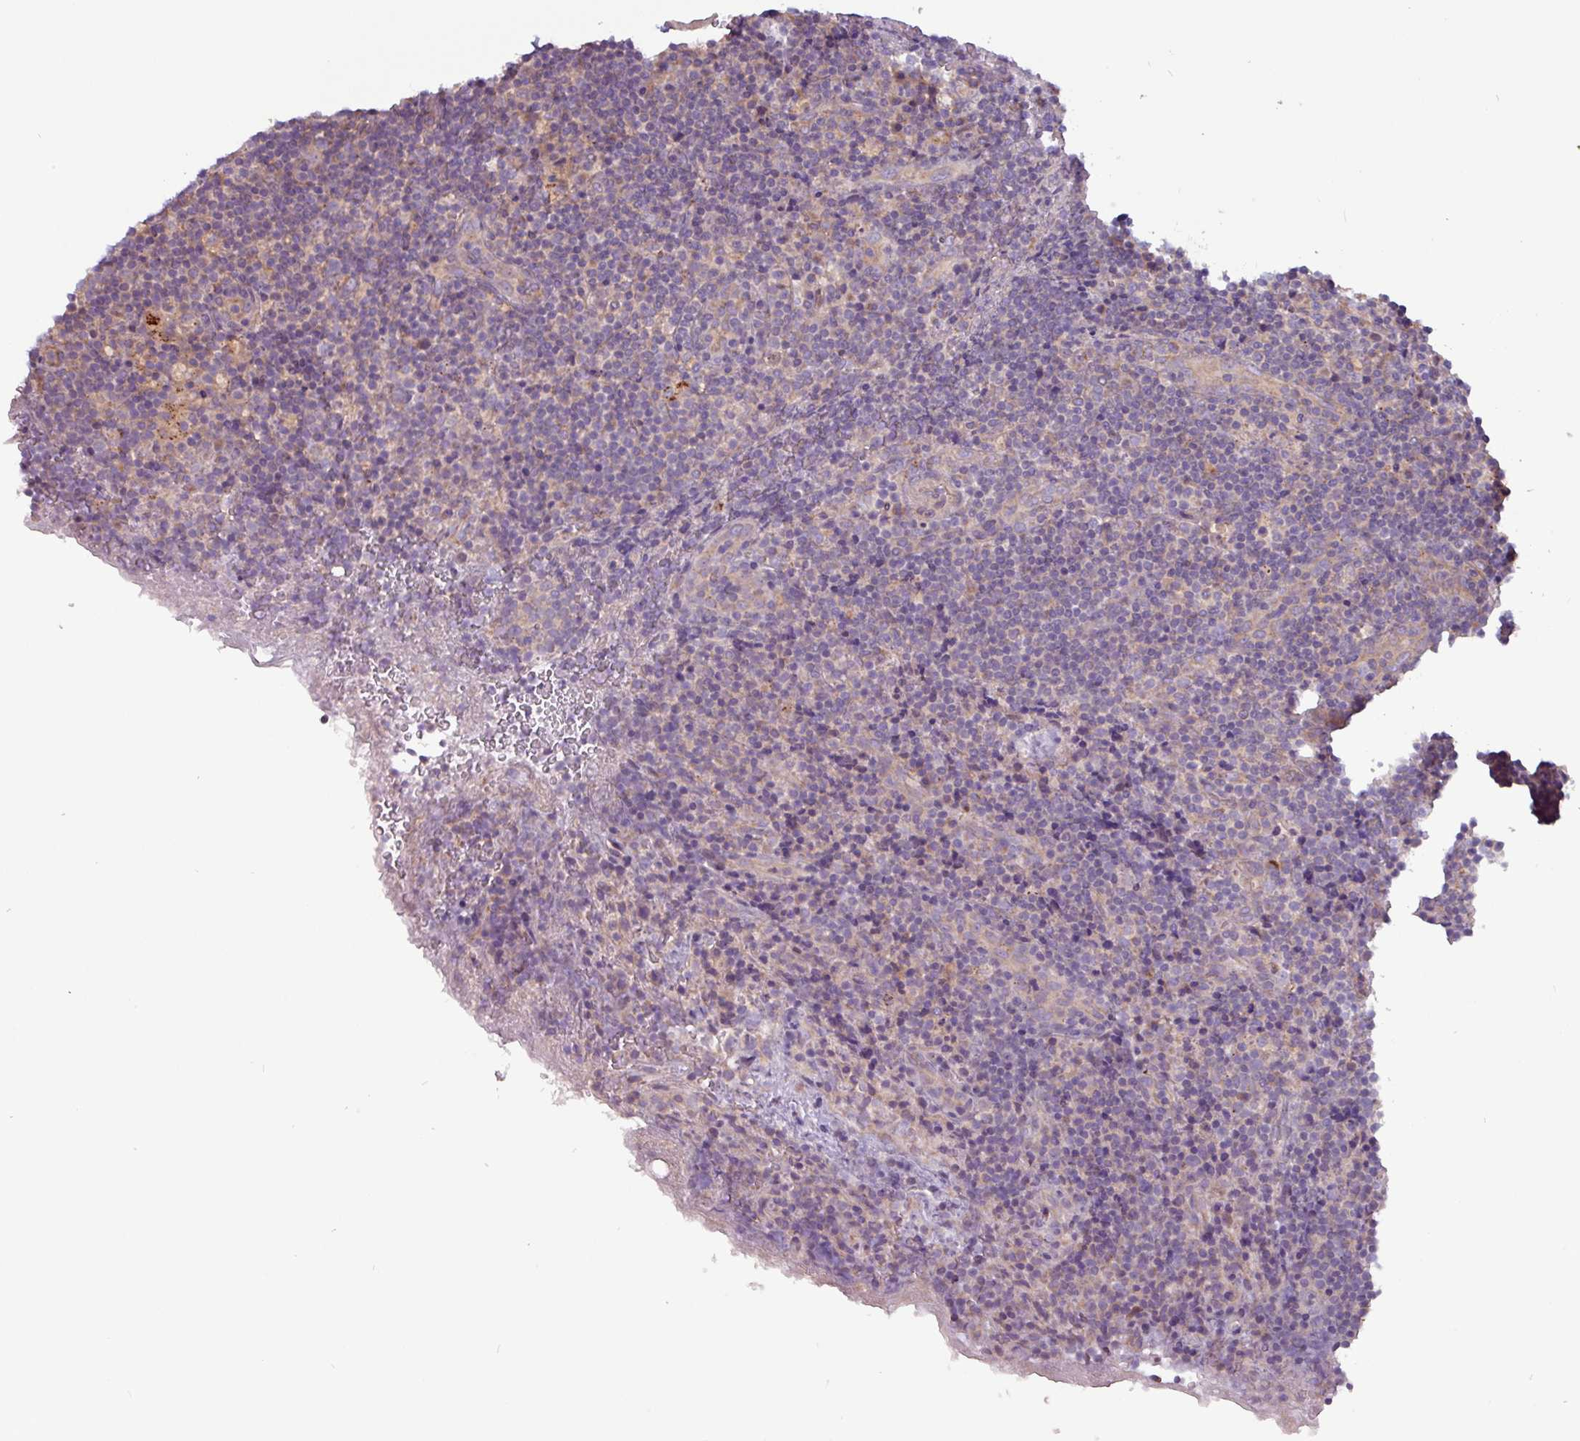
{"staining": {"intensity": "negative", "quantity": "none", "location": "none"}, "tissue": "lymph node", "cell_type": "Non-germinal center cells", "image_type": "normal", "snomed": [{"axis": "morphology", "description": "Normal tissue, NOS"}, {"axis": "topography", "description": "Lymph node"}], "caption": "The histopathology image shows no significant expression in non-germinal center cells of lymph node.", "gene": "PLIN2", "patient": {"sex": "male", "age": 58}}